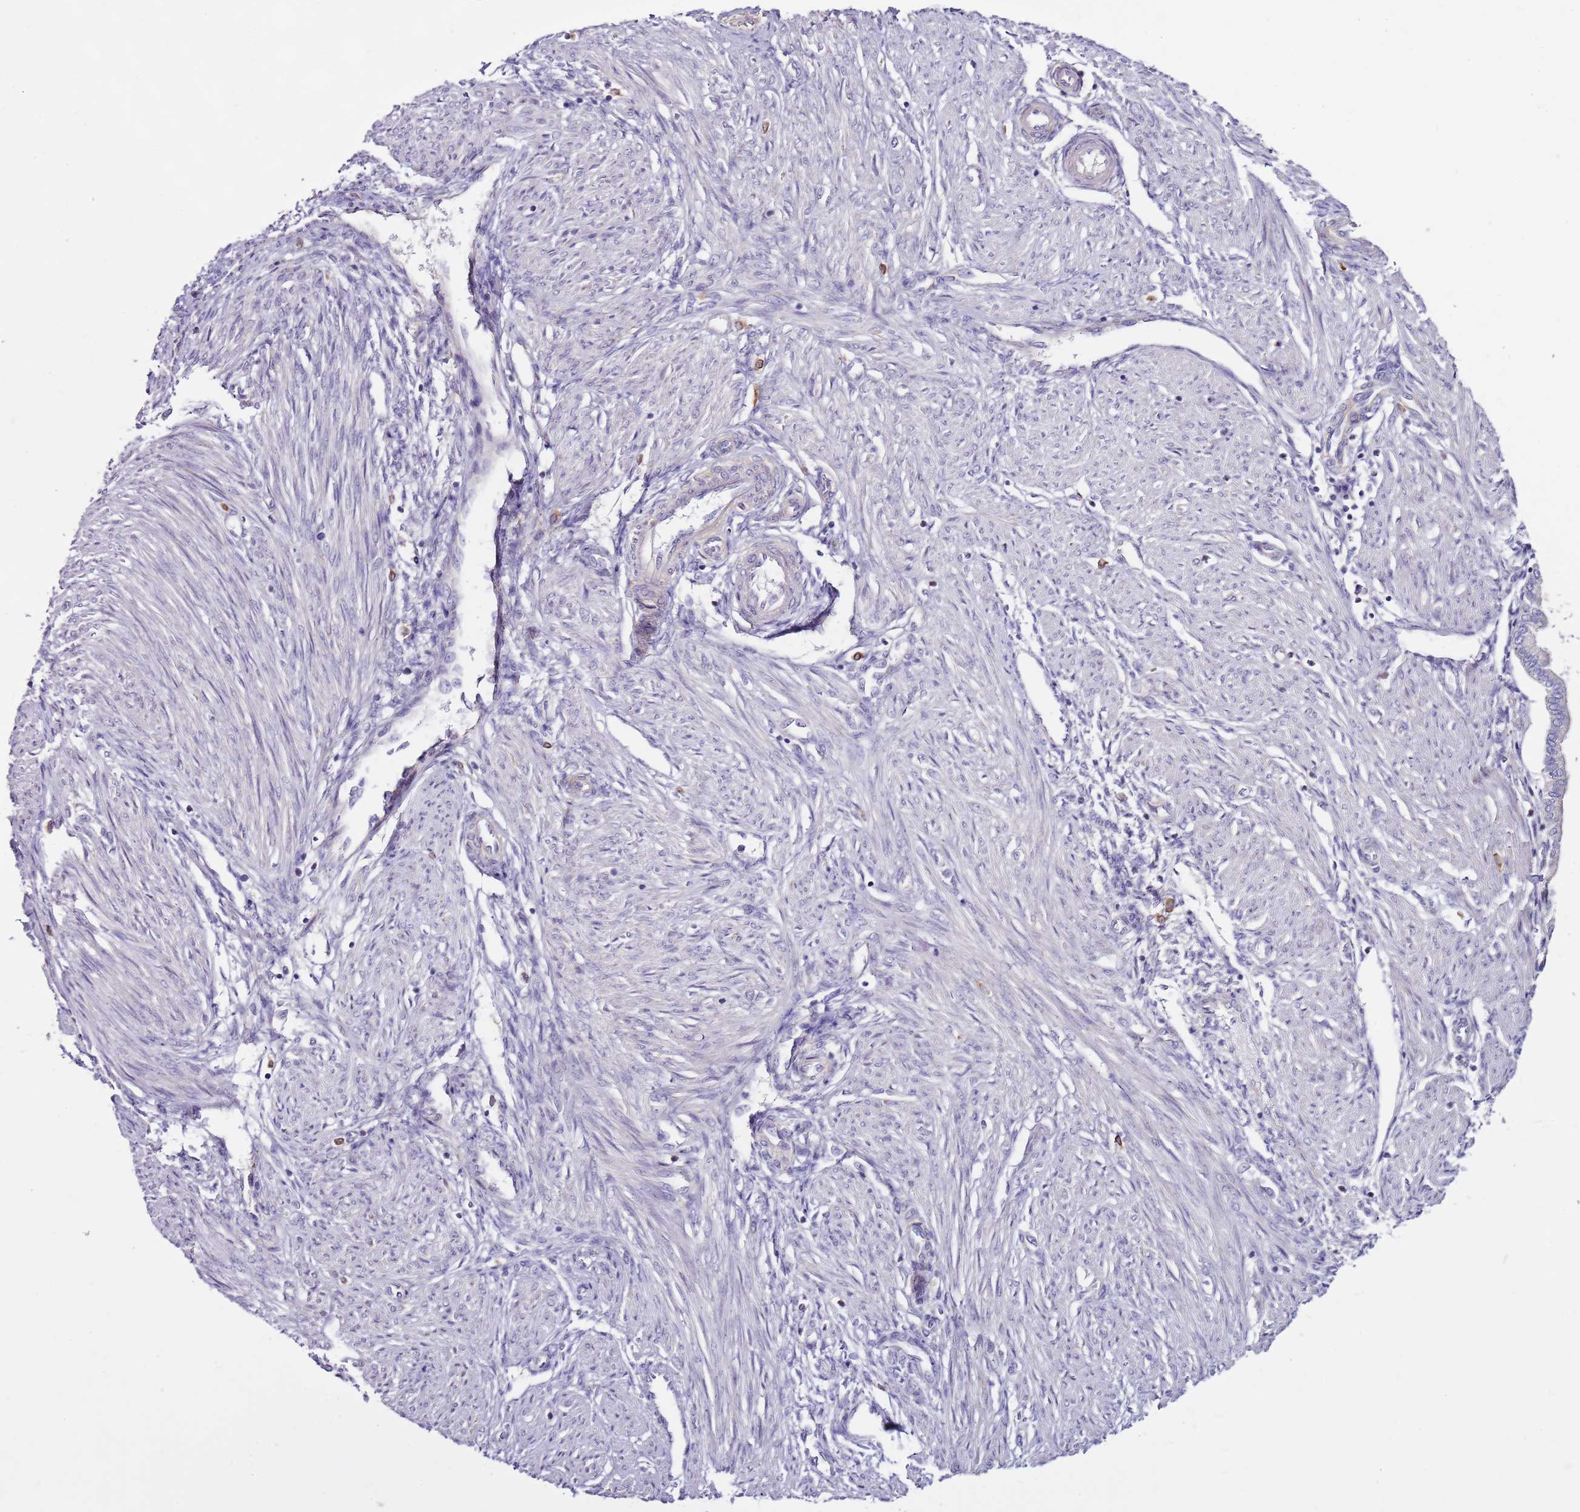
{"staining": {"intensity": "negative", "quantity": "none", "location": "none"}, "tissue": "endometrium", "cell_type": "Cells in endometrial stroma", "image_type": "normal", "snomed": [{"axis": "morphology", "description": "Normal tissue, NOS"}, {"axis": "topography", "description": "Endometrium"}], "caption": "Photomicrograph shows no significant protein expression in cells in endometrial stroma of unremarkable endometrium.", "gene": "SMG1", "patient": {"sex": "female", "age": 53}}